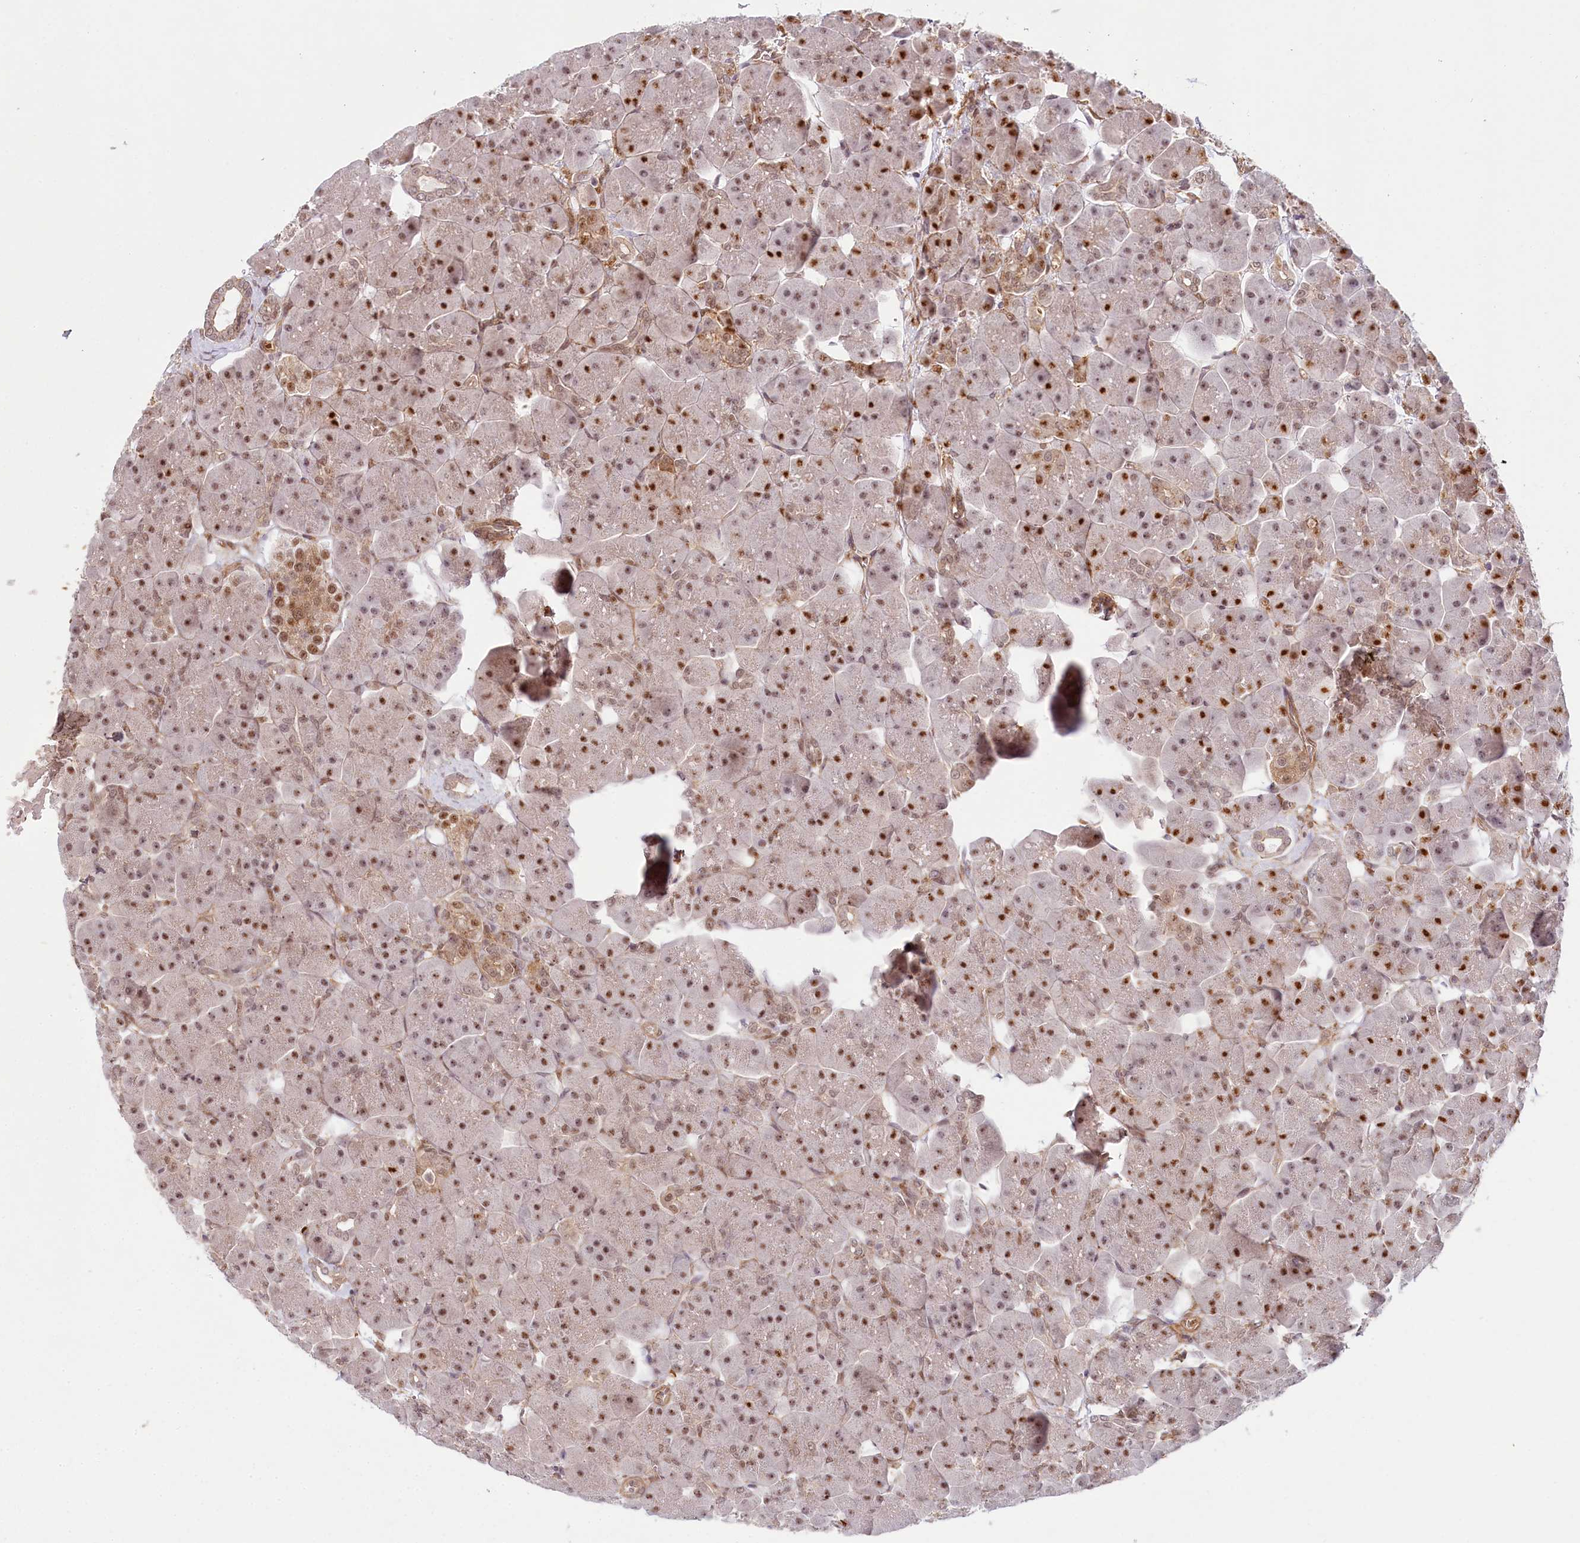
{"staining": {"intensity": "moderate", "quantity": "25%-75%", "location": "nuclear"}, "tissue": "pancreas", "cell_type": "Exocrine glandular cells", "image_type": "normal", "snomed": [{"axis": "morphology", "description": "Normal tissue, NOS"}, {"axis": "topography", "description": "Pancreas"}], "caption": "Exocrine glandular cells show medium levels of moderate nuclear positivity in approximately 25%-75% of cells in normal human pancreas.", "gene": "TUBGCP2", "patient": {"sex": "male", "age": 66}}